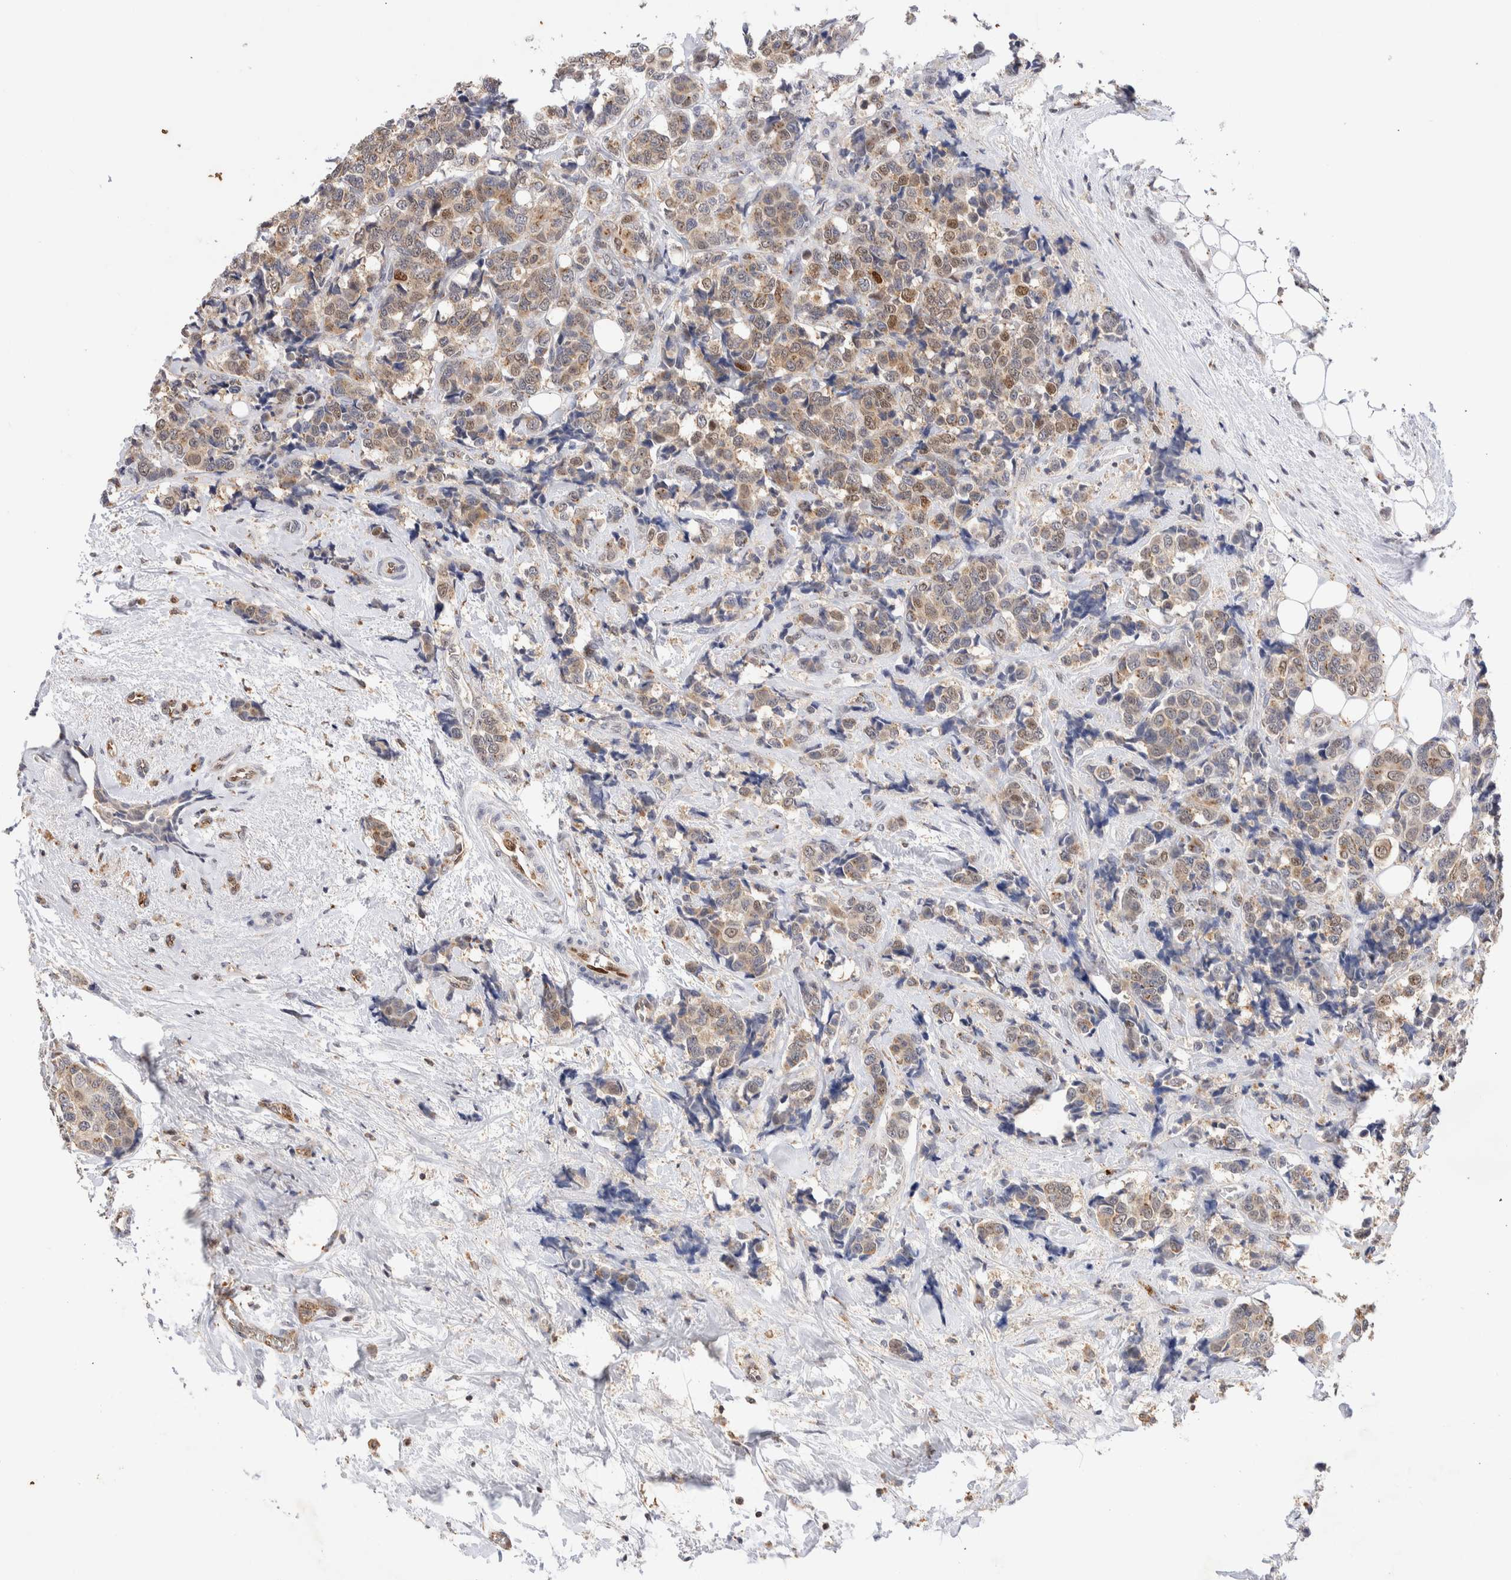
{"staining": {"intensity": "weak", "quantity": "25%-75%", "location": "cytoplasmic/membranous"}, "tissue": "breast cancer", "cell_type": "Tumor cells", "image_type": "cancer", "snomed": [{"axis": "morphology", "description": "Normal tissue, NOS"}, {"axis": "morphology", "description": "Duct carcinoma"}, {"axis": "topography", "description": "Breast"}], "caption": "Invasive ductal carcinoma (breast) stained for a protein (brown) displays weak cytoplasmic/membranous positive staining in about 25%-75% of tumor cells.", "gene": "NSMAF", "patient": {"sex": "female", "age": 43}}